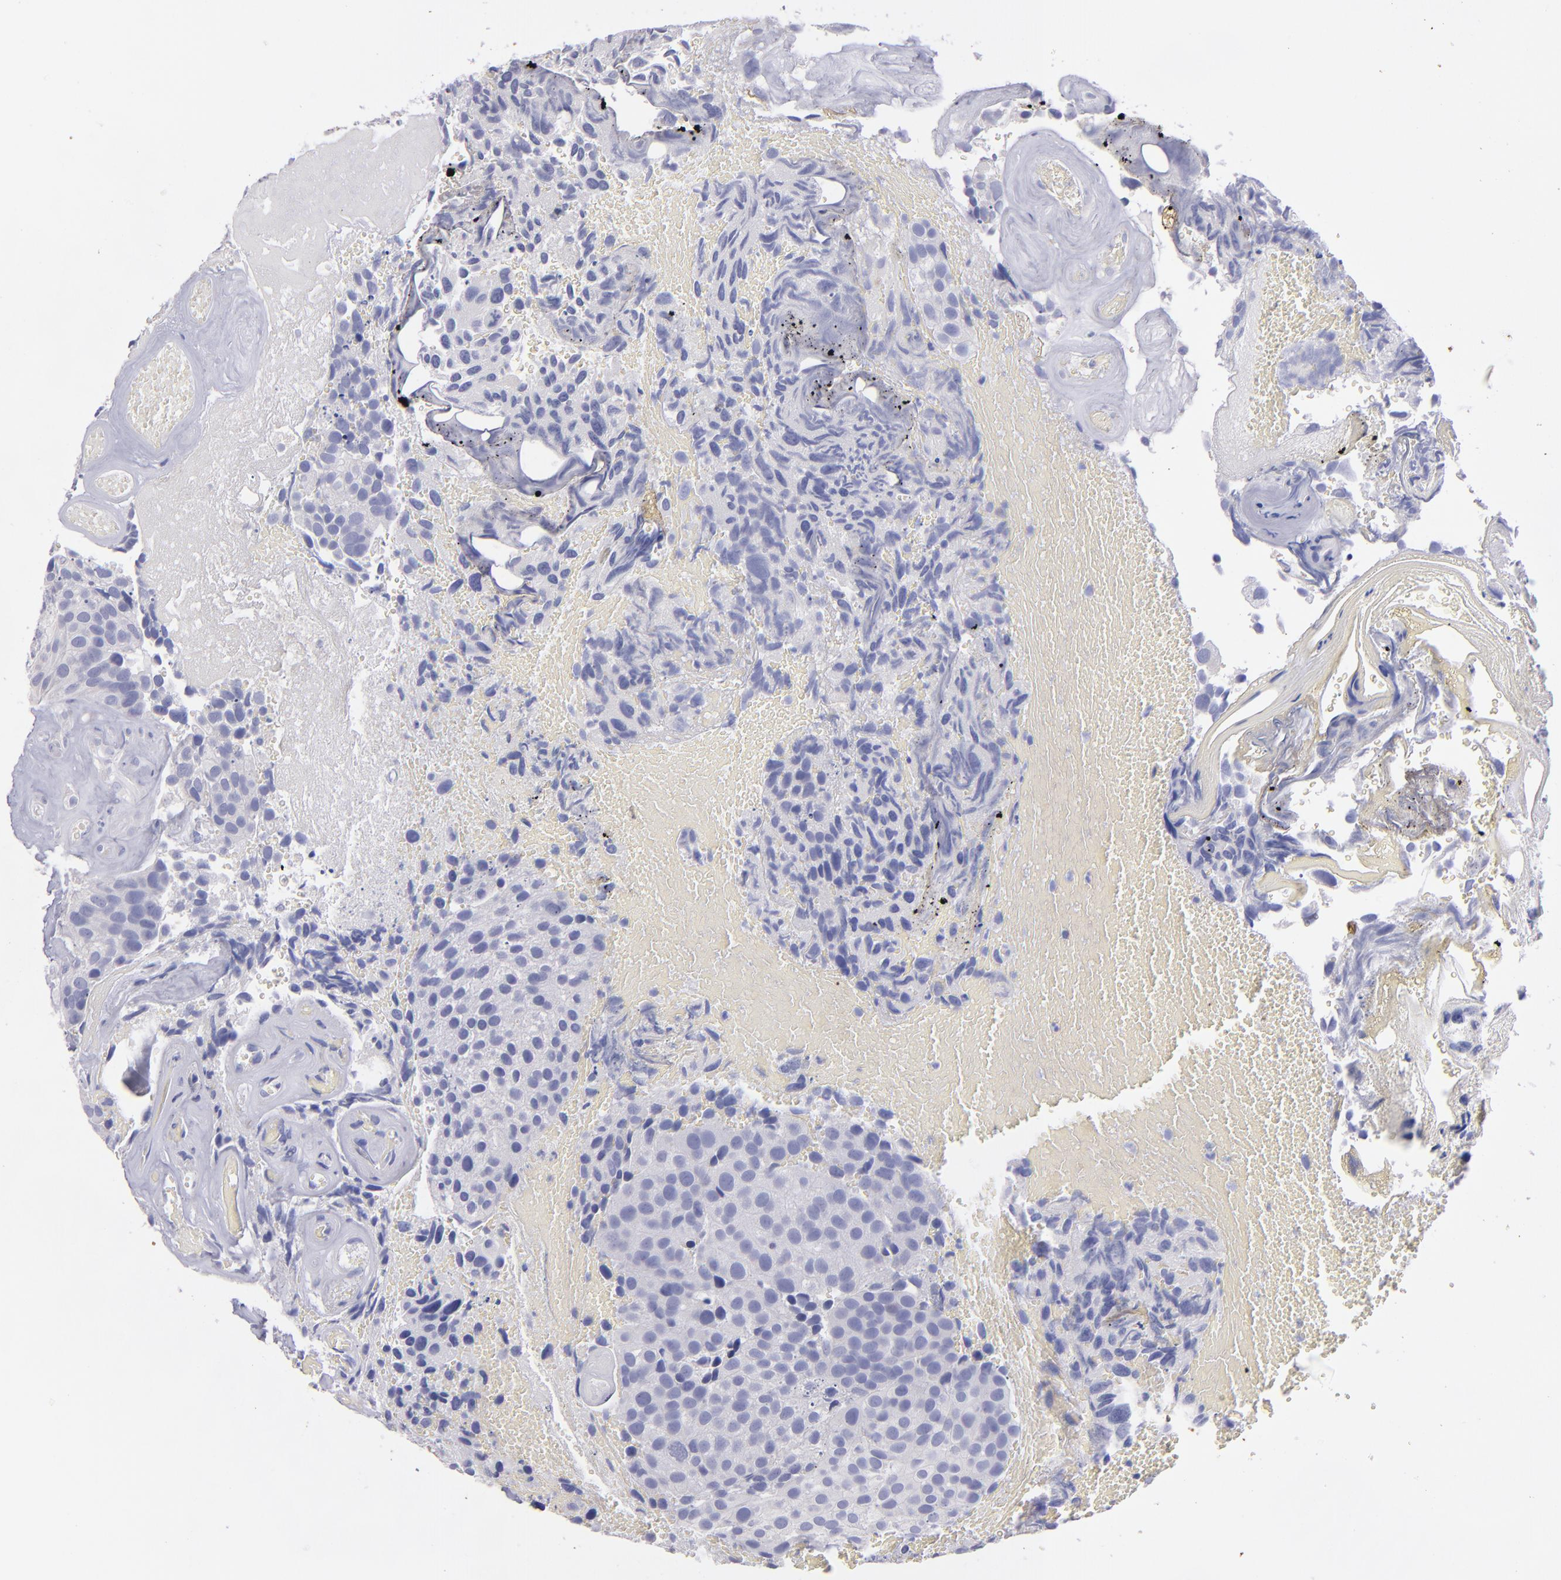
{"staining": {"intensity": "negative", "quantity": "none", "location": "none"}, "tissue": "urothelial cancer", "cell_type": "Tumor cells", "image_type": "cancer", "snomed": [{"axis": "morphology", "description": "Urothelial carcinoma, High grade"}, {"axis": "topography", "description": "Urinary bladder"}], "caption": "High power microscopy photomicrograph of an IHC histopathology image of urothelial carcinoma (high-grade), revealing no significant positivity in tumor cells.", "gene": "SNAP25", "patient": {"sex": "male", "age": 72}}